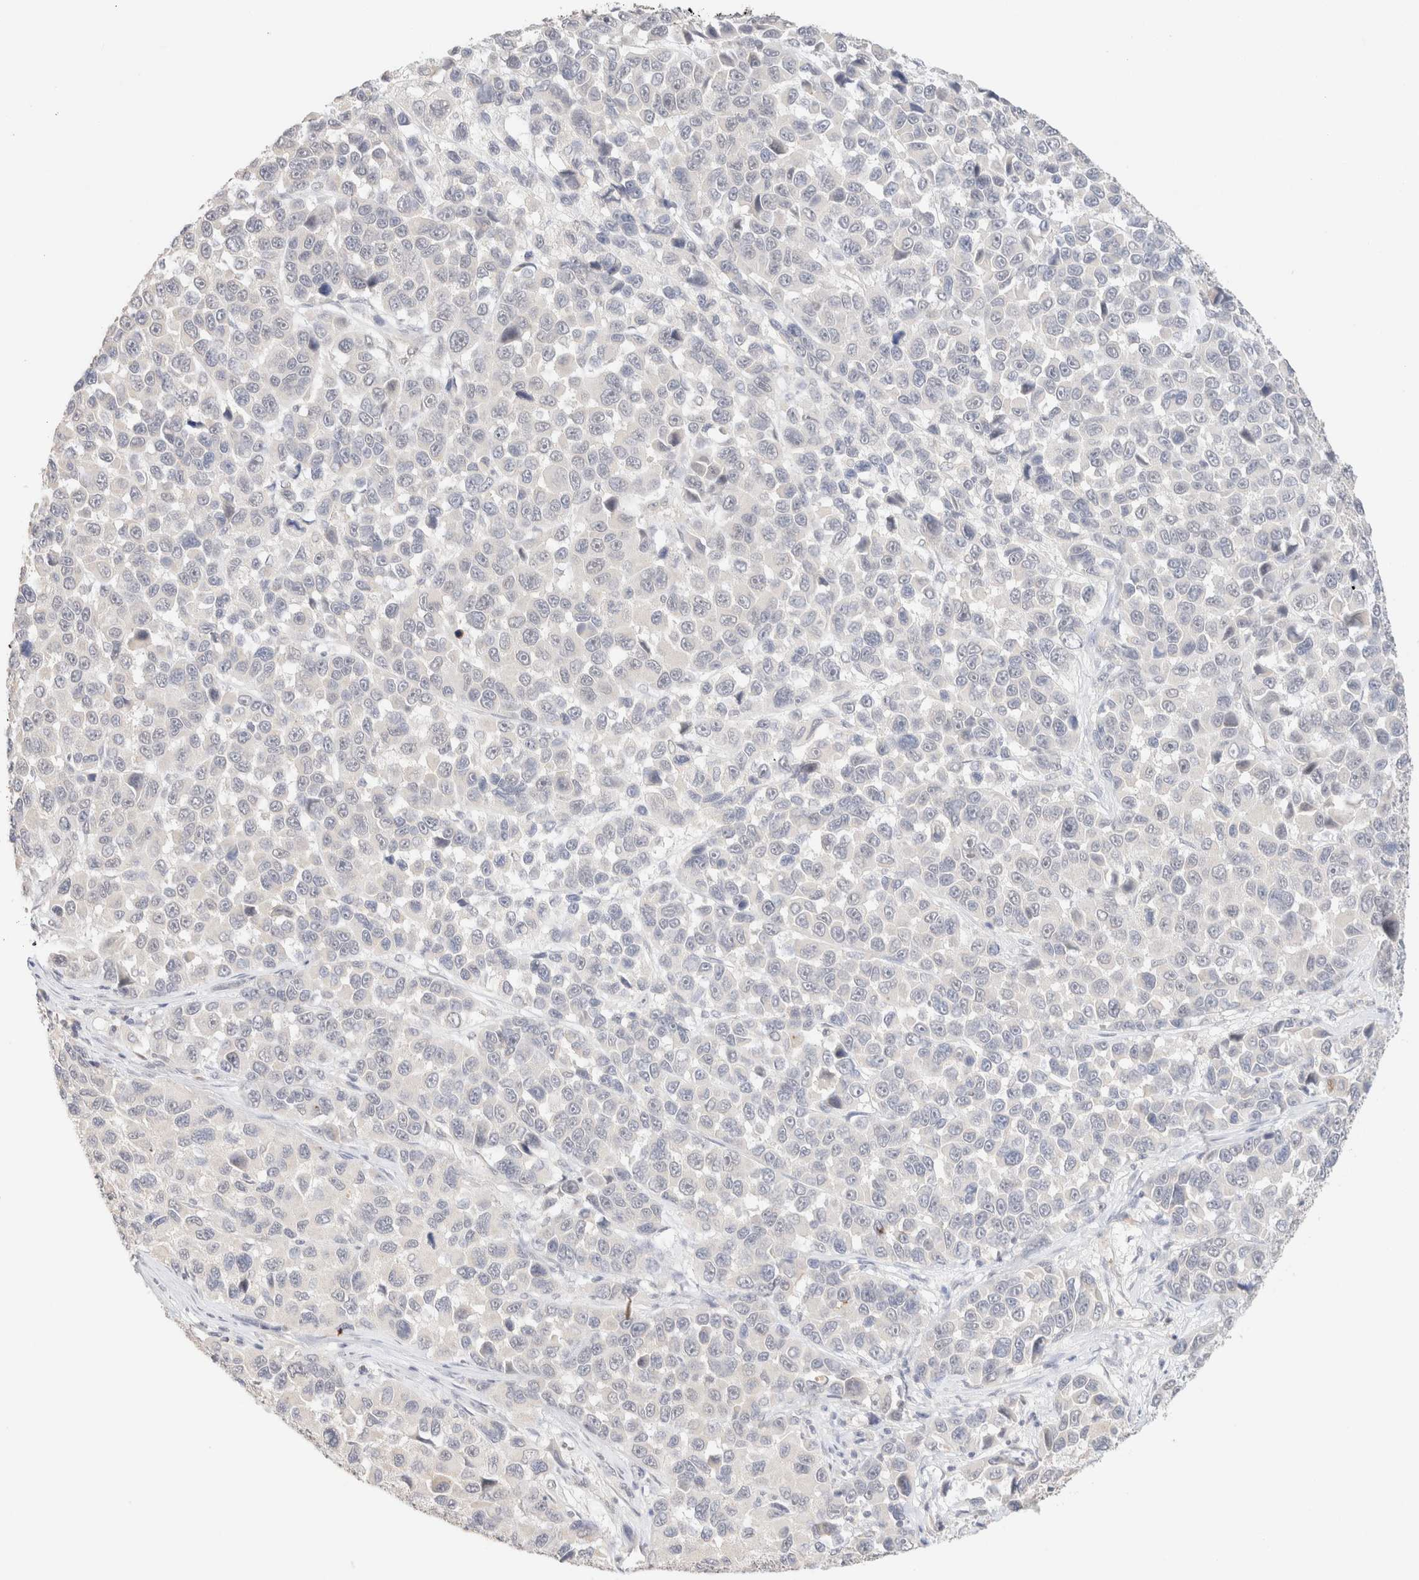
{"staining": {"intensity": "negative", "quantity": "none", "location": "none"}, "tissue": "melanoma", "cell_type": "Tumor cells", "image_type": "cancer", "snomed": [{"axis": "morphology", "description": "Malignant melanoma, NOS"}, {"axis": "topography", "description": "Skin"}], "caption": "High magnification brightfield microscopy of malignant melanoma stained with DAB (brown) and counterstained with hematoxylin (blue): tumor cells show no significant expression.", "gene": "SNTB1", "patient": {"sex": "male", "age": 53}}